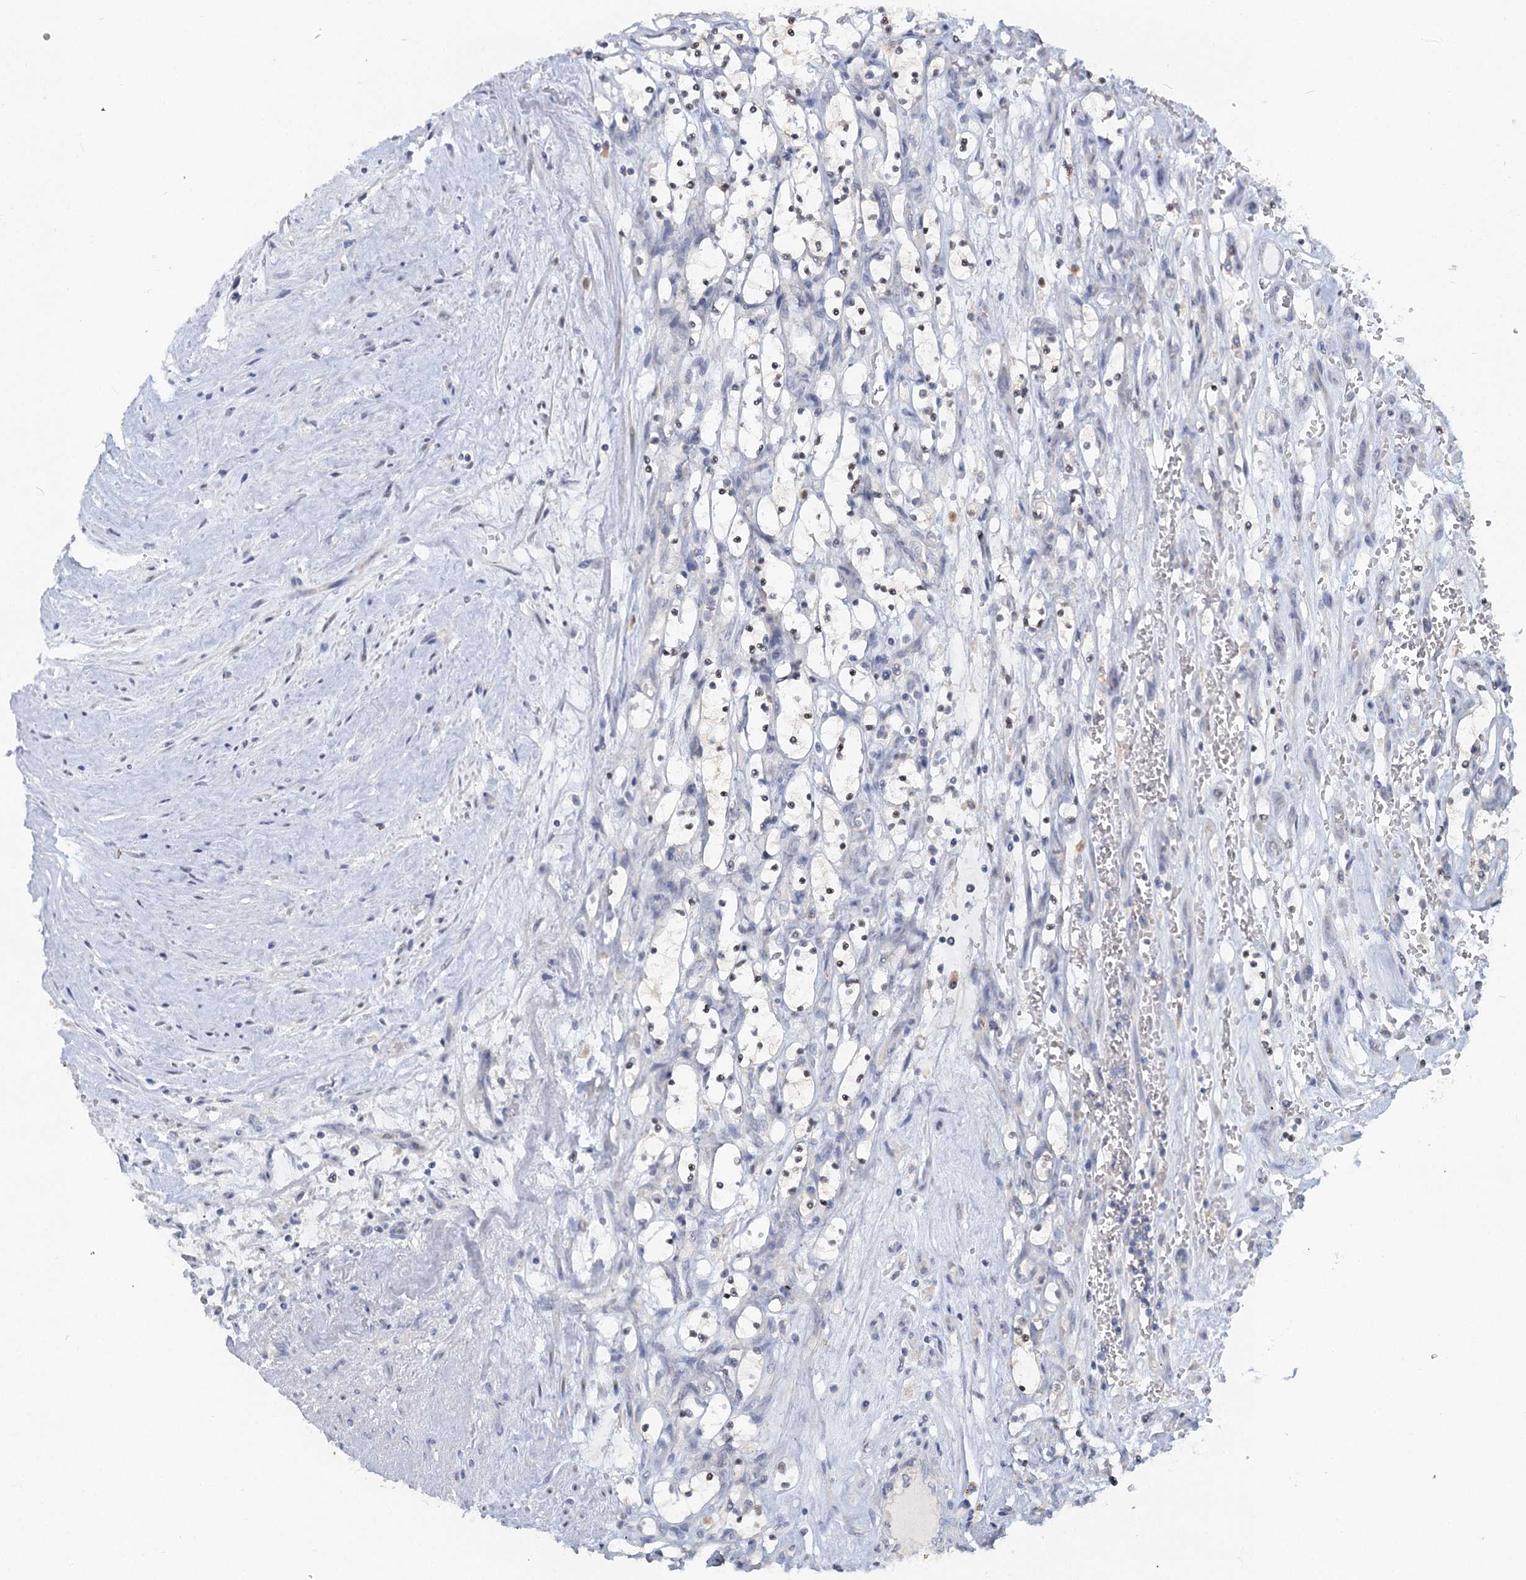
{"staining": {"intensity": "negative", "quantity": "none", "location": "none"}, "tissue": "renal cancer", "cell_type": "Tumor cells", "image_type": "cancer", "snomed": [{"axis": "morphology", "description": "Adenocarcinoma, NOS"}, {"axis": "topography", "description": "Kidney"}], "caption": "Immunohistochemical staining of renal cancer demonstrates no significant expression in tumor cells.", "gene": "MYO7B", "patient": {"sex": "female", "age": 69}}